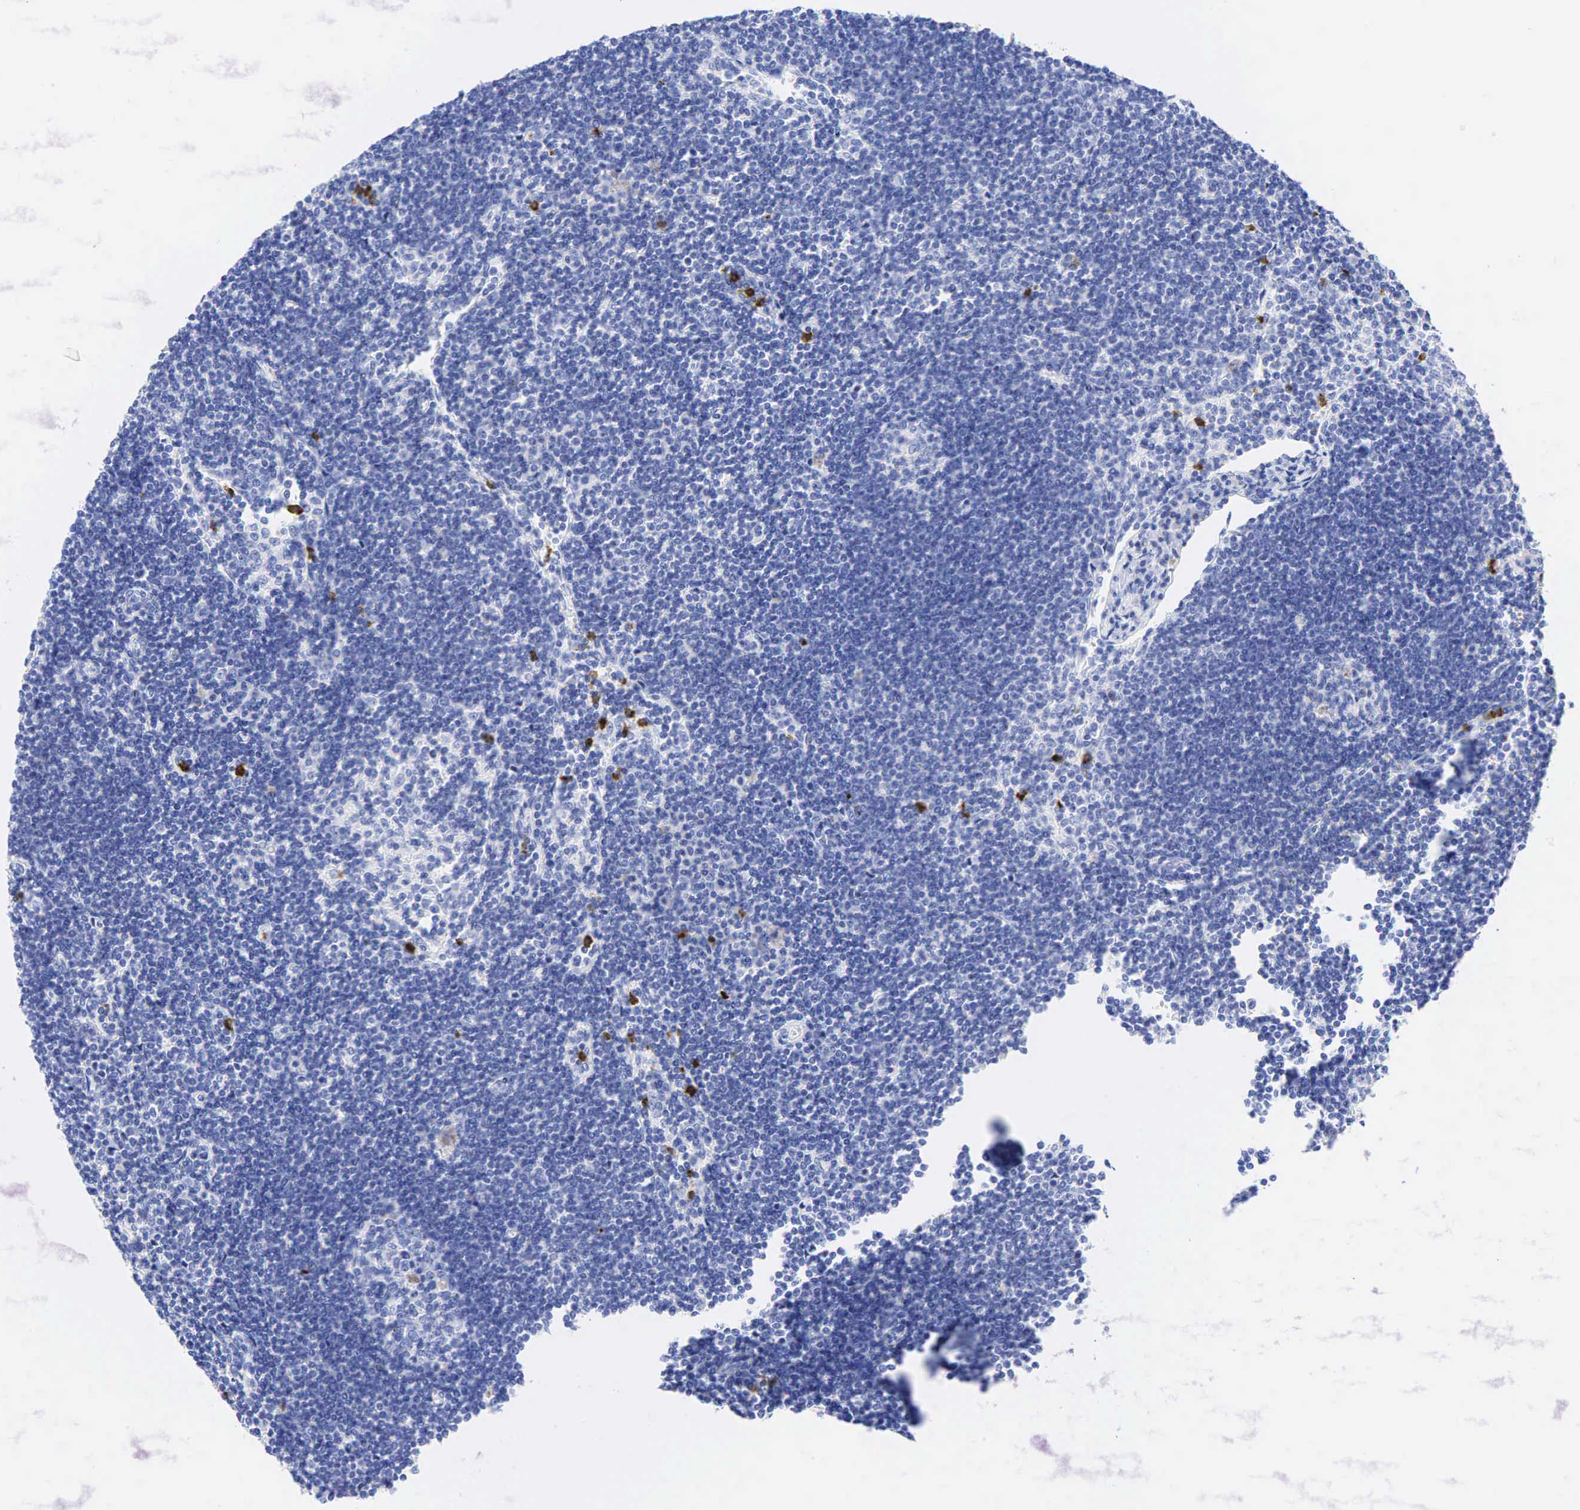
{"staining": {"intensity": "negative", "quantity": "none", "location": "none"}, "tissue": "lymph node", "cell_type": "Germinal center cells", "image_type": "normal", "snomed": [{"axis": "morphology", "description": "Normal tissue, NOS"}, {"axis": "topography", "description": "Lymph node"}], "caption": "High magnification brightfield microscopy of normal lymph node stained with DAB (3,3'-diaminobenzidine) (brown) and counterstained with hematoxylin (blue): germinal center cells show no significant expression.", "gene": "FUT4", "patient": {"sex": "female", "age": 53}}